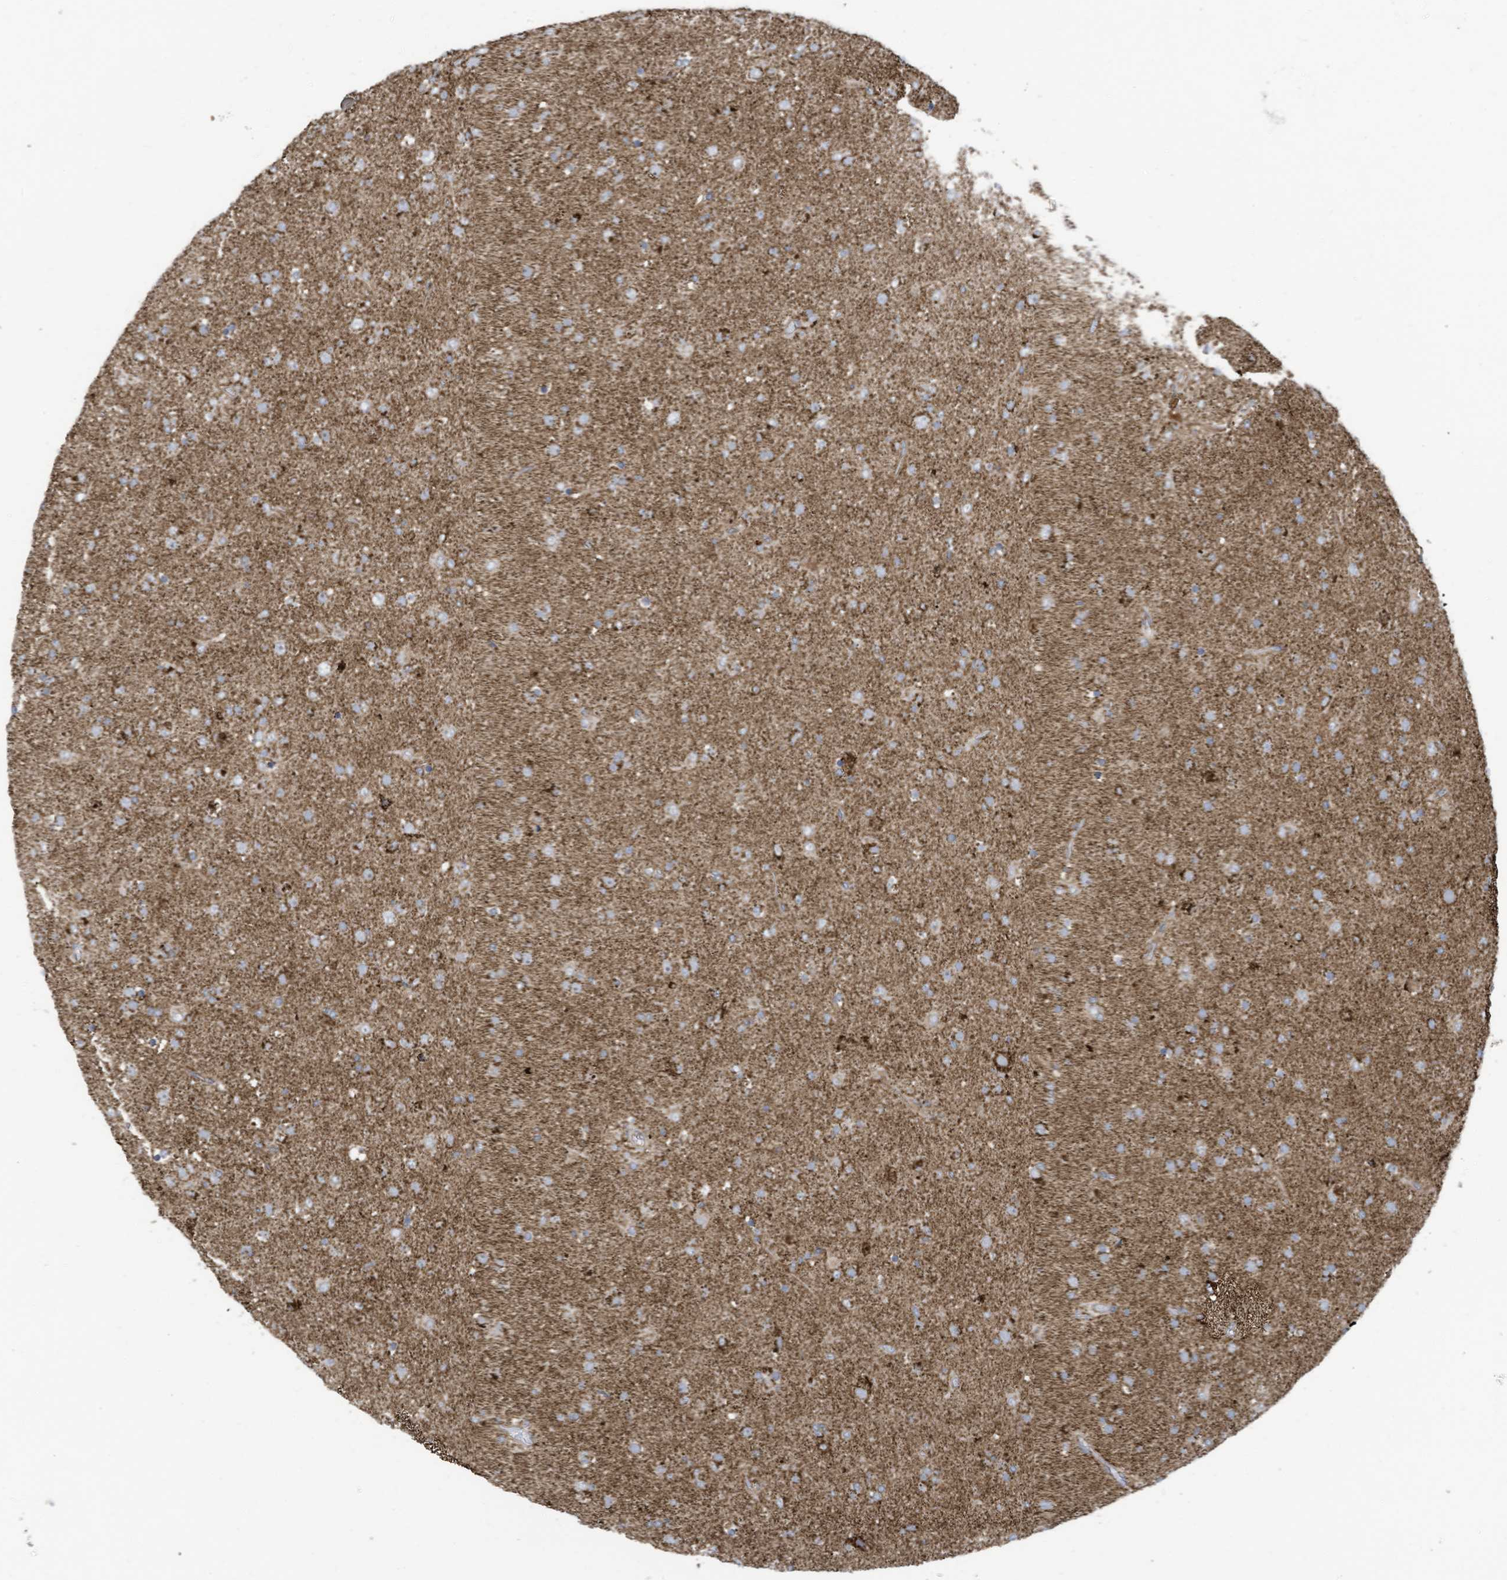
{"staining": {"intensity": "moderate", "quantity": "25%-75%", "location": "cytoplasmic/membranous"}, "tissue": "glioma", "cell_type": "Tumor cells", "image_type": "cancer", "snomed": [{"axis": "morphology", "description": "Glioma, malignant, Low grade"}, {"axis": "topography", "description": "Brain"}], "caption": "Brown immunohistochemical staining in human glioma reveals moderate cytoplasmic/membranous staining in about 25%-75% of tumor cells.", "gene": "COX10", "patient": {"sex": "male", "age": 65}}